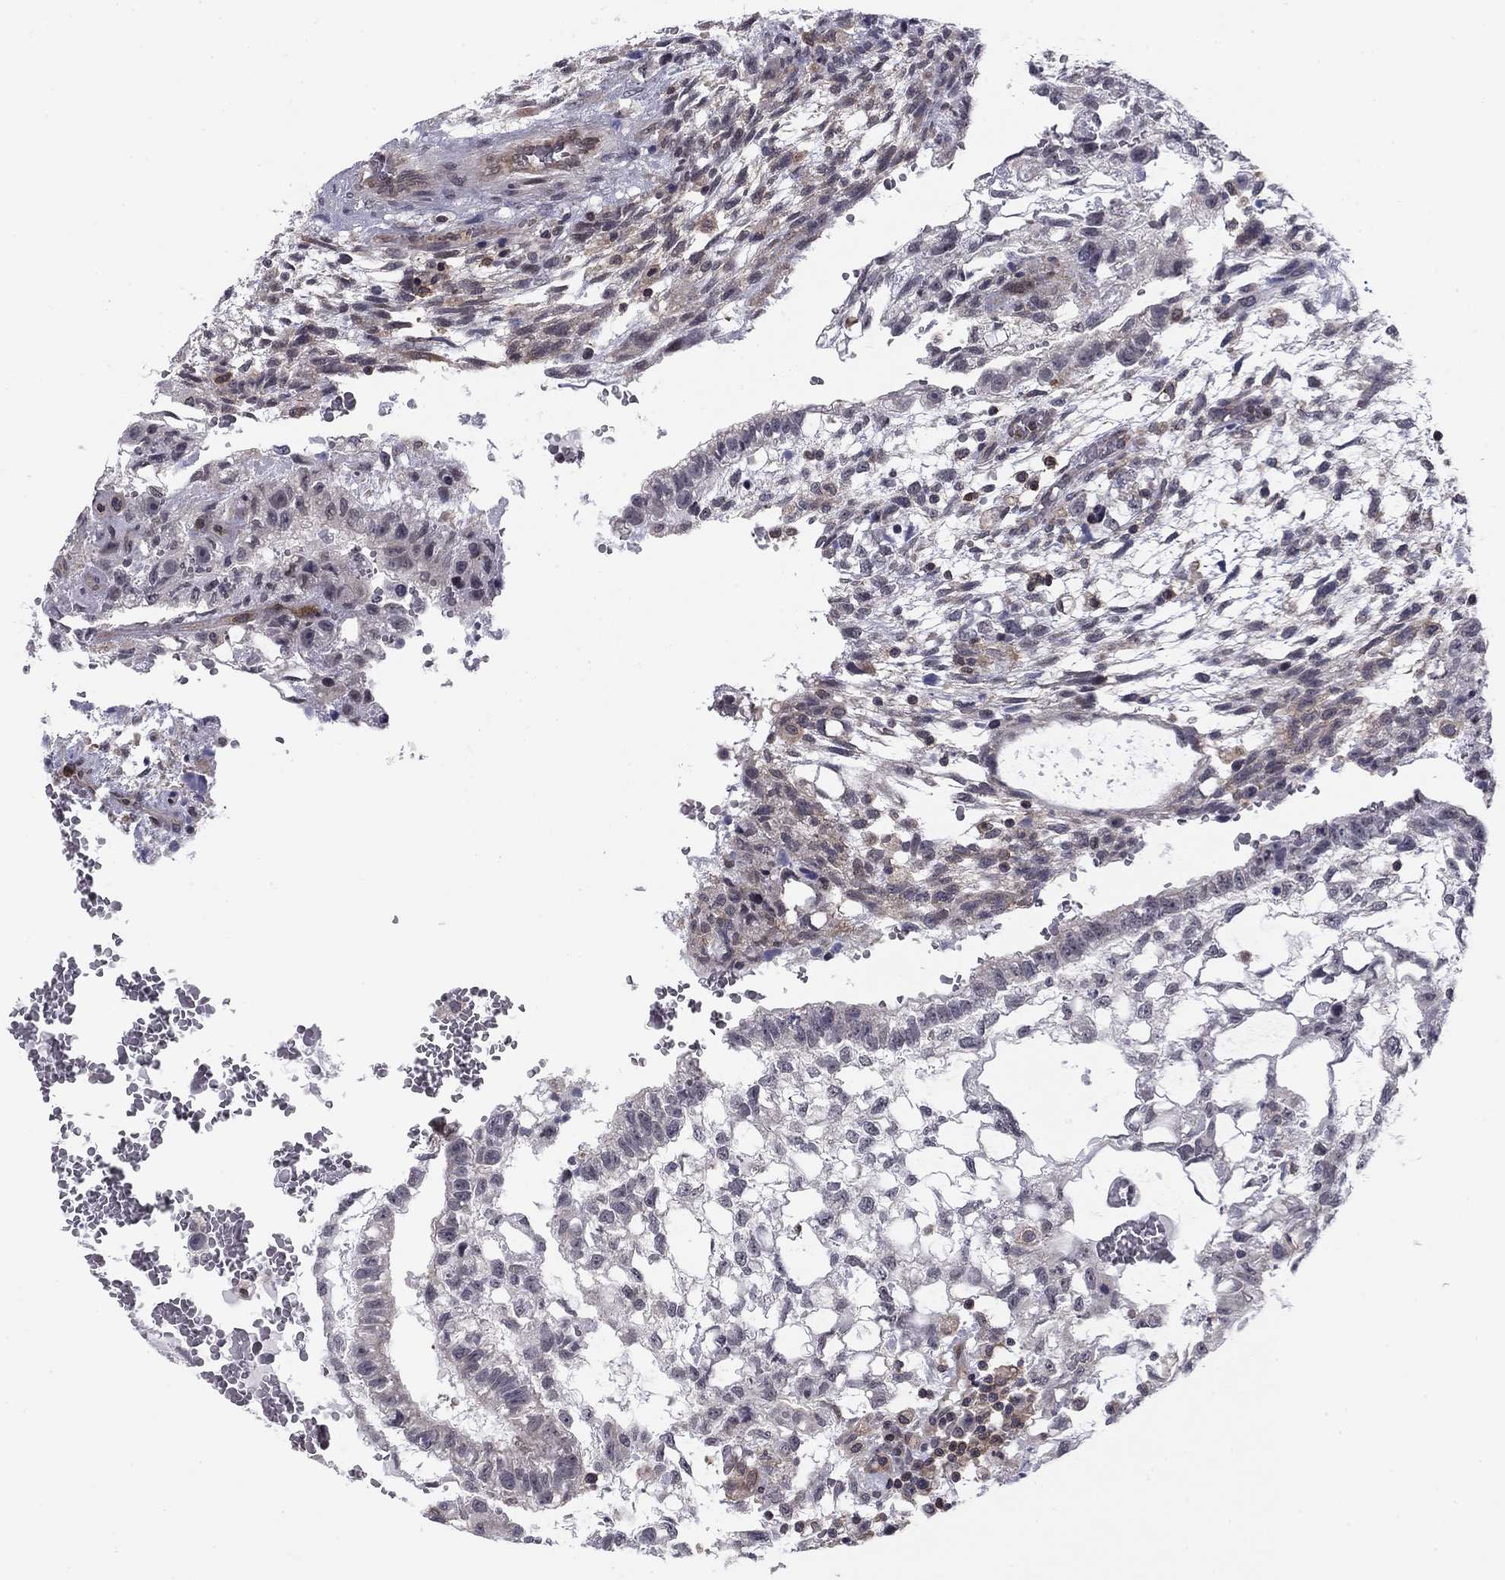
{"staining": {"intensity": "negative", "quantity": "none", "location": "none"}, "tissue": "testis cancer", "cell_type": "Tumor cells", "image_type": "cancer", "snomed": [{"axis": "morphology", "description": "Carcinoma, Embryonal, NOS"}, {"axis": "topography", "description": "Testis"}], "caption": "High magnification brightfield microscopy of testis cancer (embryonal carcinoma) stained with DAB (brown) and counterstained with hematoxylin (blue): tumor cells show no significant staining.", "gene": "PLCB2", "patient": {"sex": "male", "age": 32}}